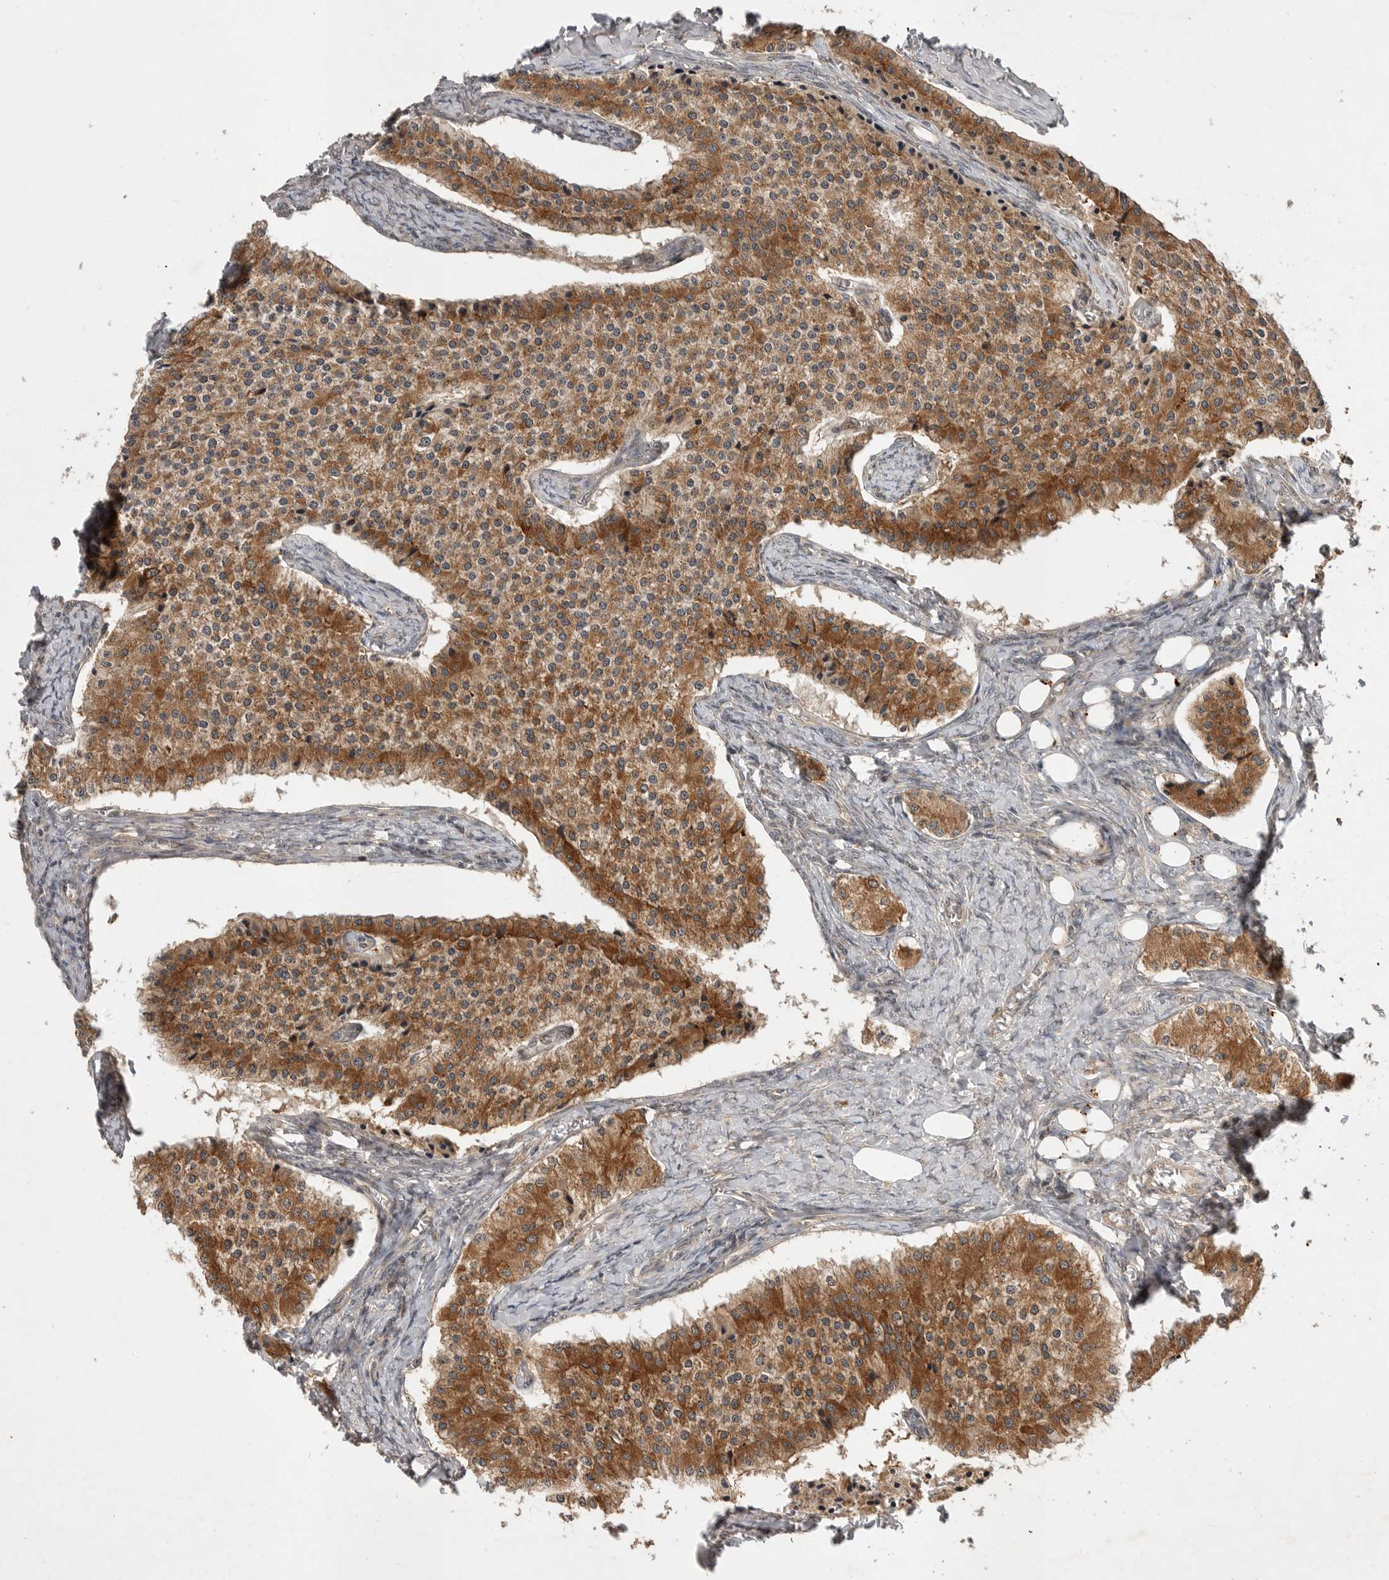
{"staining": {"intensity": "moderate", "quantity": ">75%", "location": "cytoplasmic/membranous"}, "tissue": "carcinoid", "cell_type": "Tumor cells", "image_type": "cancer", "snomed": [{"axis": "morphology", "description": "Carcinoid, malignant, NOS"}, {"axis": "topography", "description": "Colon"}], "caption": "Protein staining reveals moderate cytoplasmic/membranous expression in about >75% of tumor cells in carcinoid.", "gene": "OSBPL9", "patient": {"sex": "female", "age": 52}}